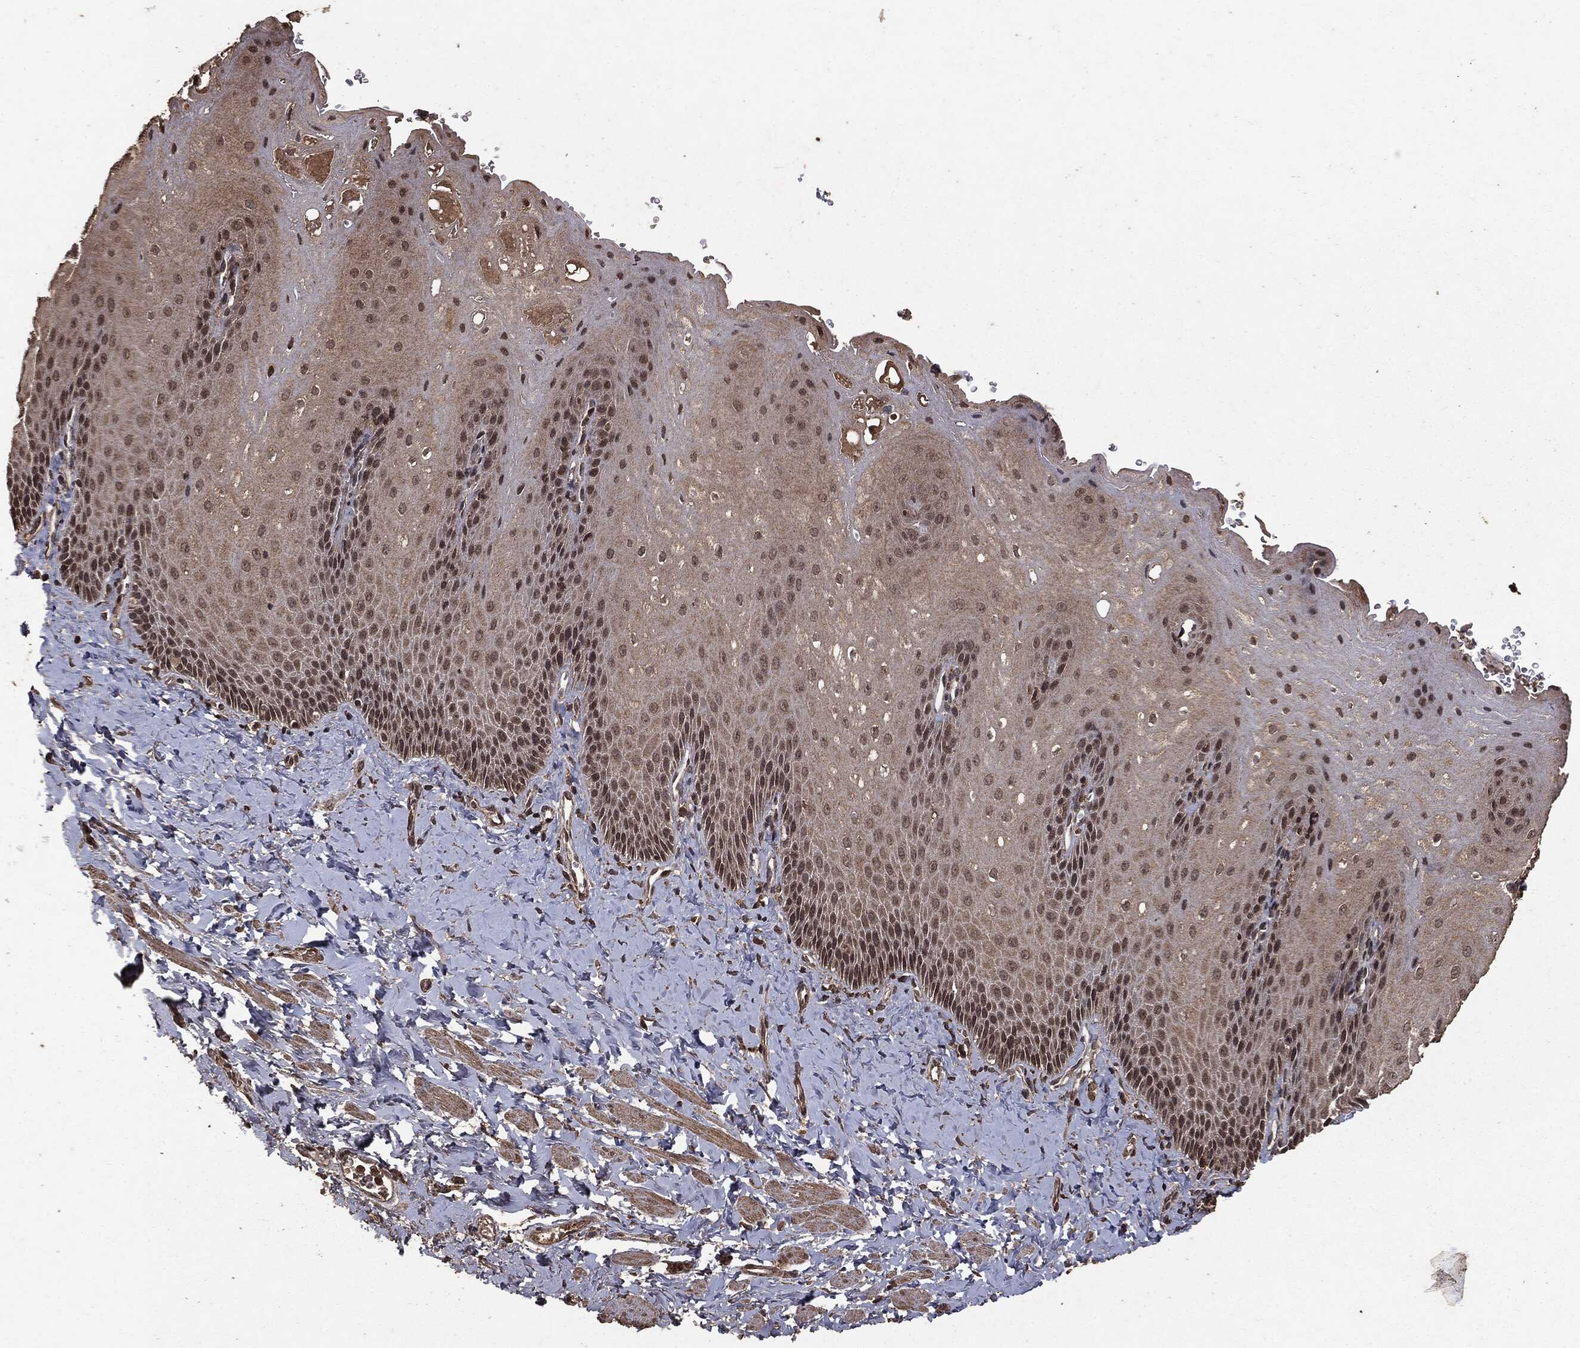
{"staining": {"intensity": "moderate", "quantity": "25%-75%", "location": "cytoplasmic/membranous,nuclear"}, "tissue": "esophagus", "cell_type": "Squamous epithelial cells", "image_type": "normal", "snomed": [{"axis": "morphology", "description": "Normal tissue, NOS"}, {"axis": "topography", "description": "Esophagus"}], "caption": "Approximately 25%-75% of squamous epithelial cells in benign human esophagus demonstrate moderate cytoplasmic/membranous,nuclear protein positivity as visualized by brown immunohistochemical staining.", "gene": "NME1", "patient": {"sex": "male", "age": 64}}